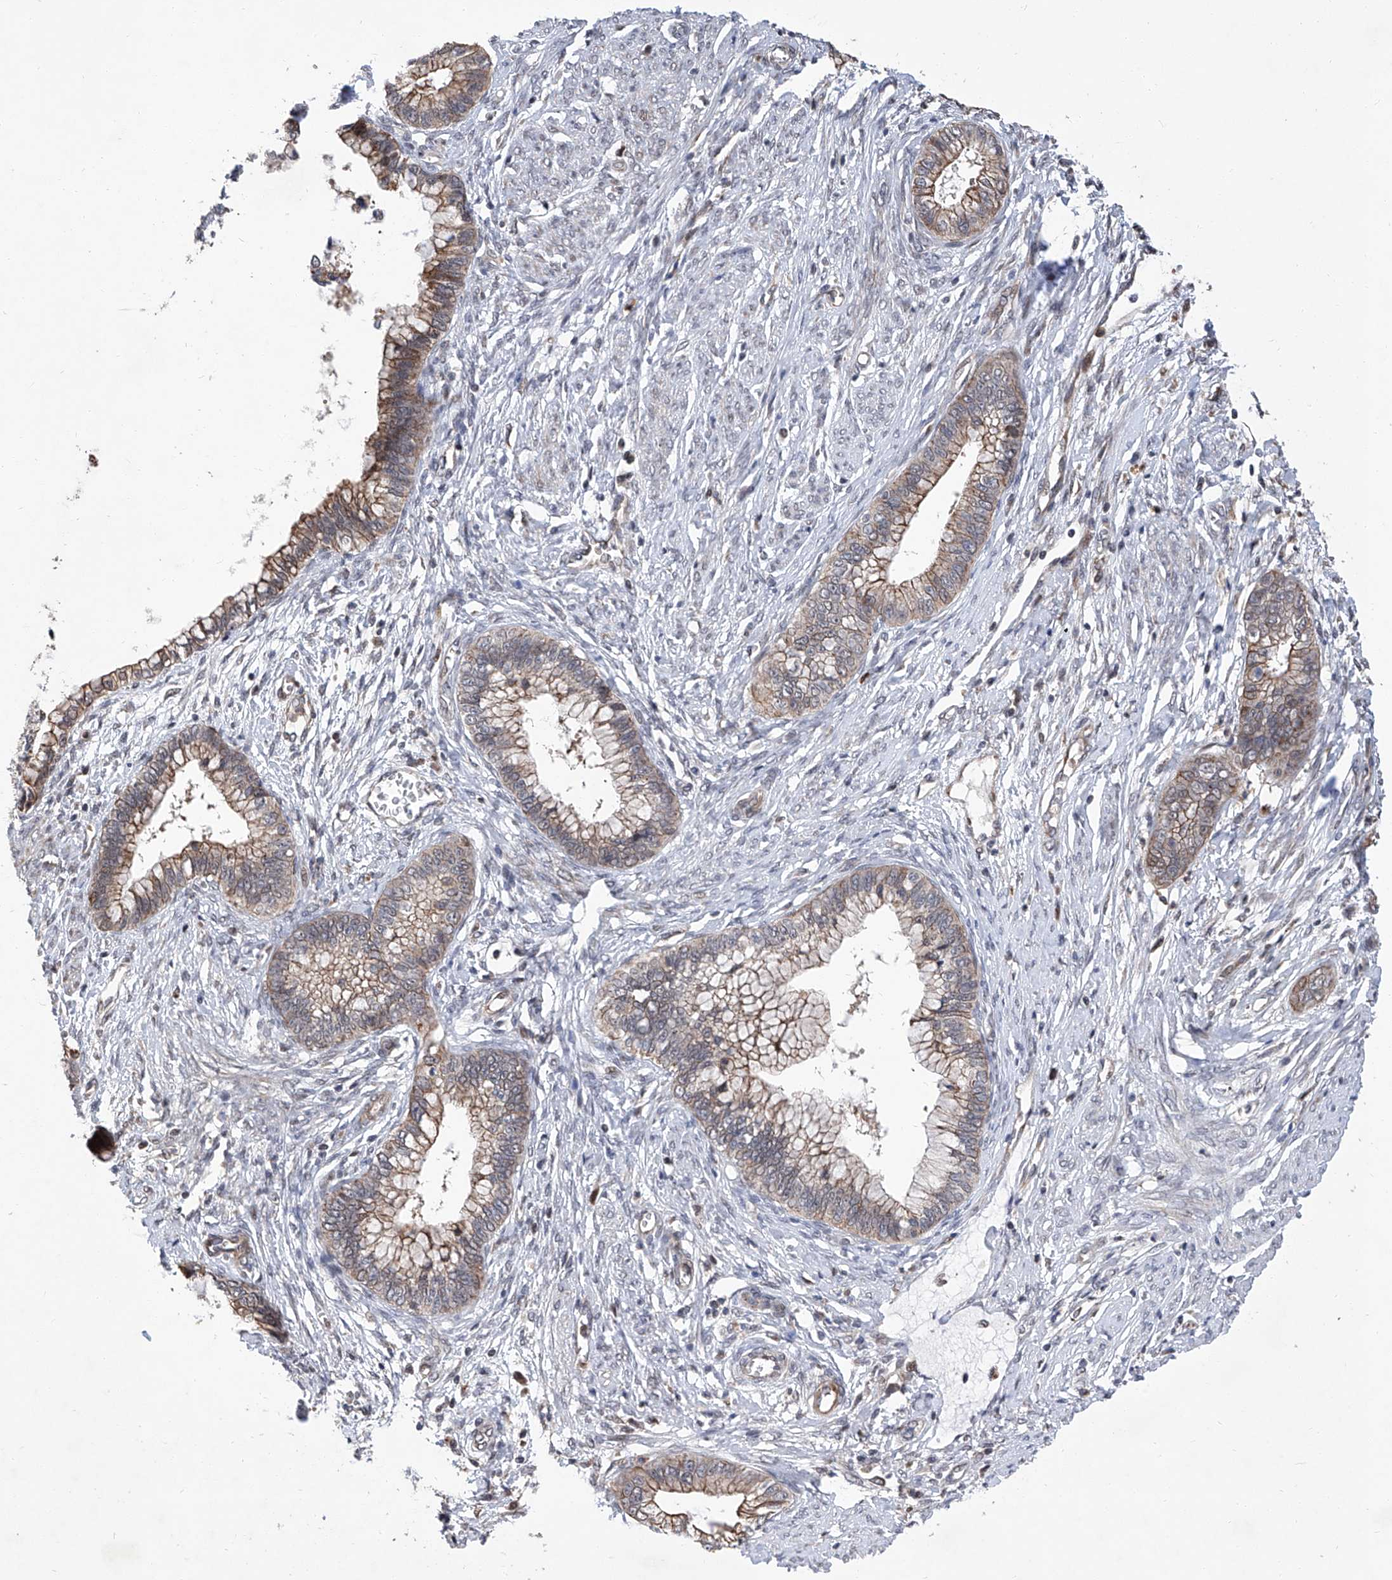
{"staining": {"intensity": "moderate", "quantity": ">75%", "location": "cytoplasmic/membranous"}, "tissue": "cervical cancer", "cell_type": "Tumor cells", "image_type": "cancer", "snomed": [{"axis": "morphology", "description": "Adenocarcinoma, NOS"}, {"axis": "topography", "description": "Cervix"}], "caption": "A photomicrograph showing moderate cytoplasmic/membranous expression in approximately >75% of tumor cells in adenocarcinoma (cervical), as visualized by brown immunohistochemical staining.", "gene": "FARP2", "patient": {"sex": "female", "age": 44}}